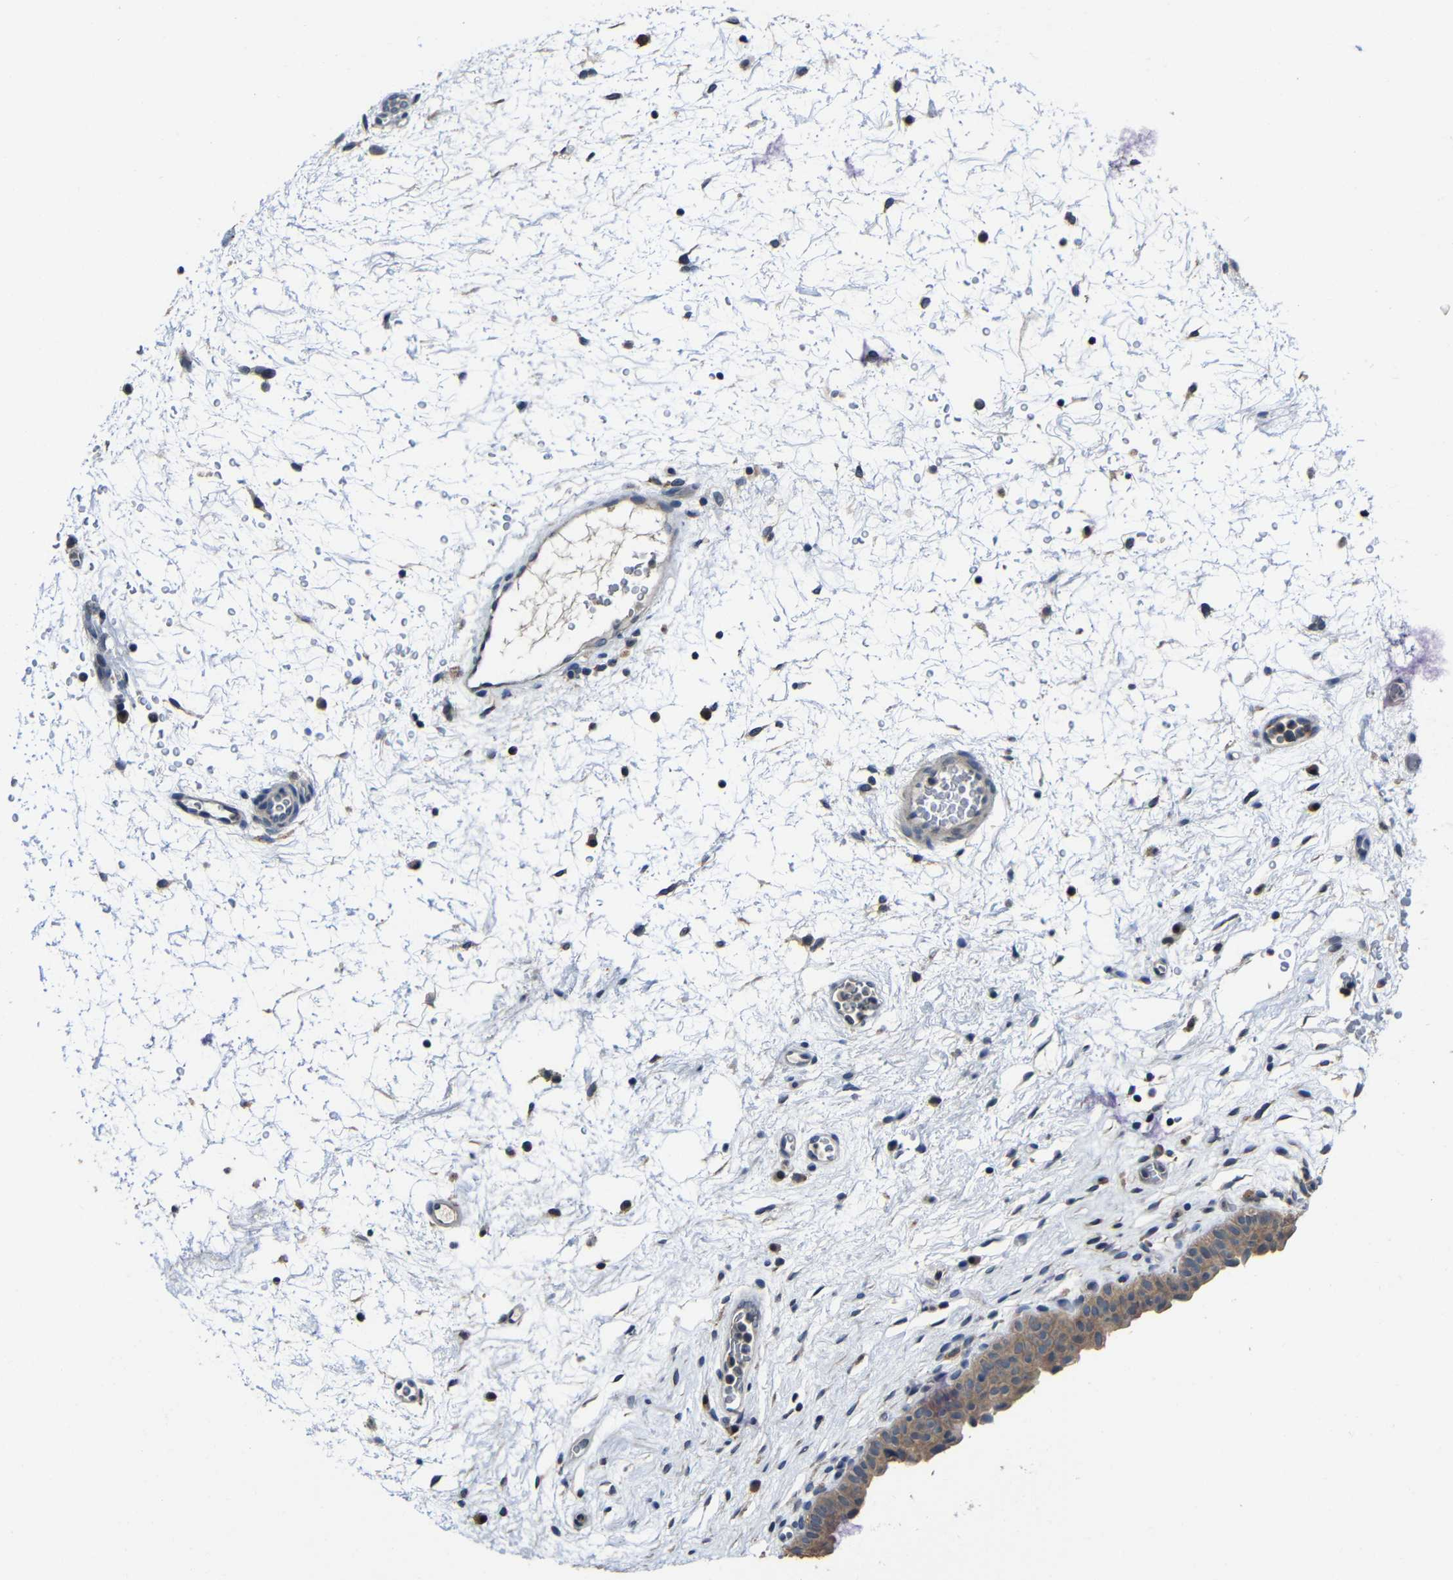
{"staining": {"intensity": "moderate", "quantity": ">75%", "location": "cytoplasmic/membranous"}, "tissue": "urinary bladder", "cell_type": "Urothelial cells", "image_type": "normal", "snomed": [{"axis": "morphology", "description": "Normal tissue, NOS"}, {"axis": "topography", "description": "Urinary bladder"}], "caption": "IHC image of unremarkable human urinary bladder stained for a protein (brown), which shows medium levels of moderate cytoplasmic/membranous expression in about >75% of urothelial cells.", "gene": "C6orf89", "patient": {"sex": "male", "age": 46}}